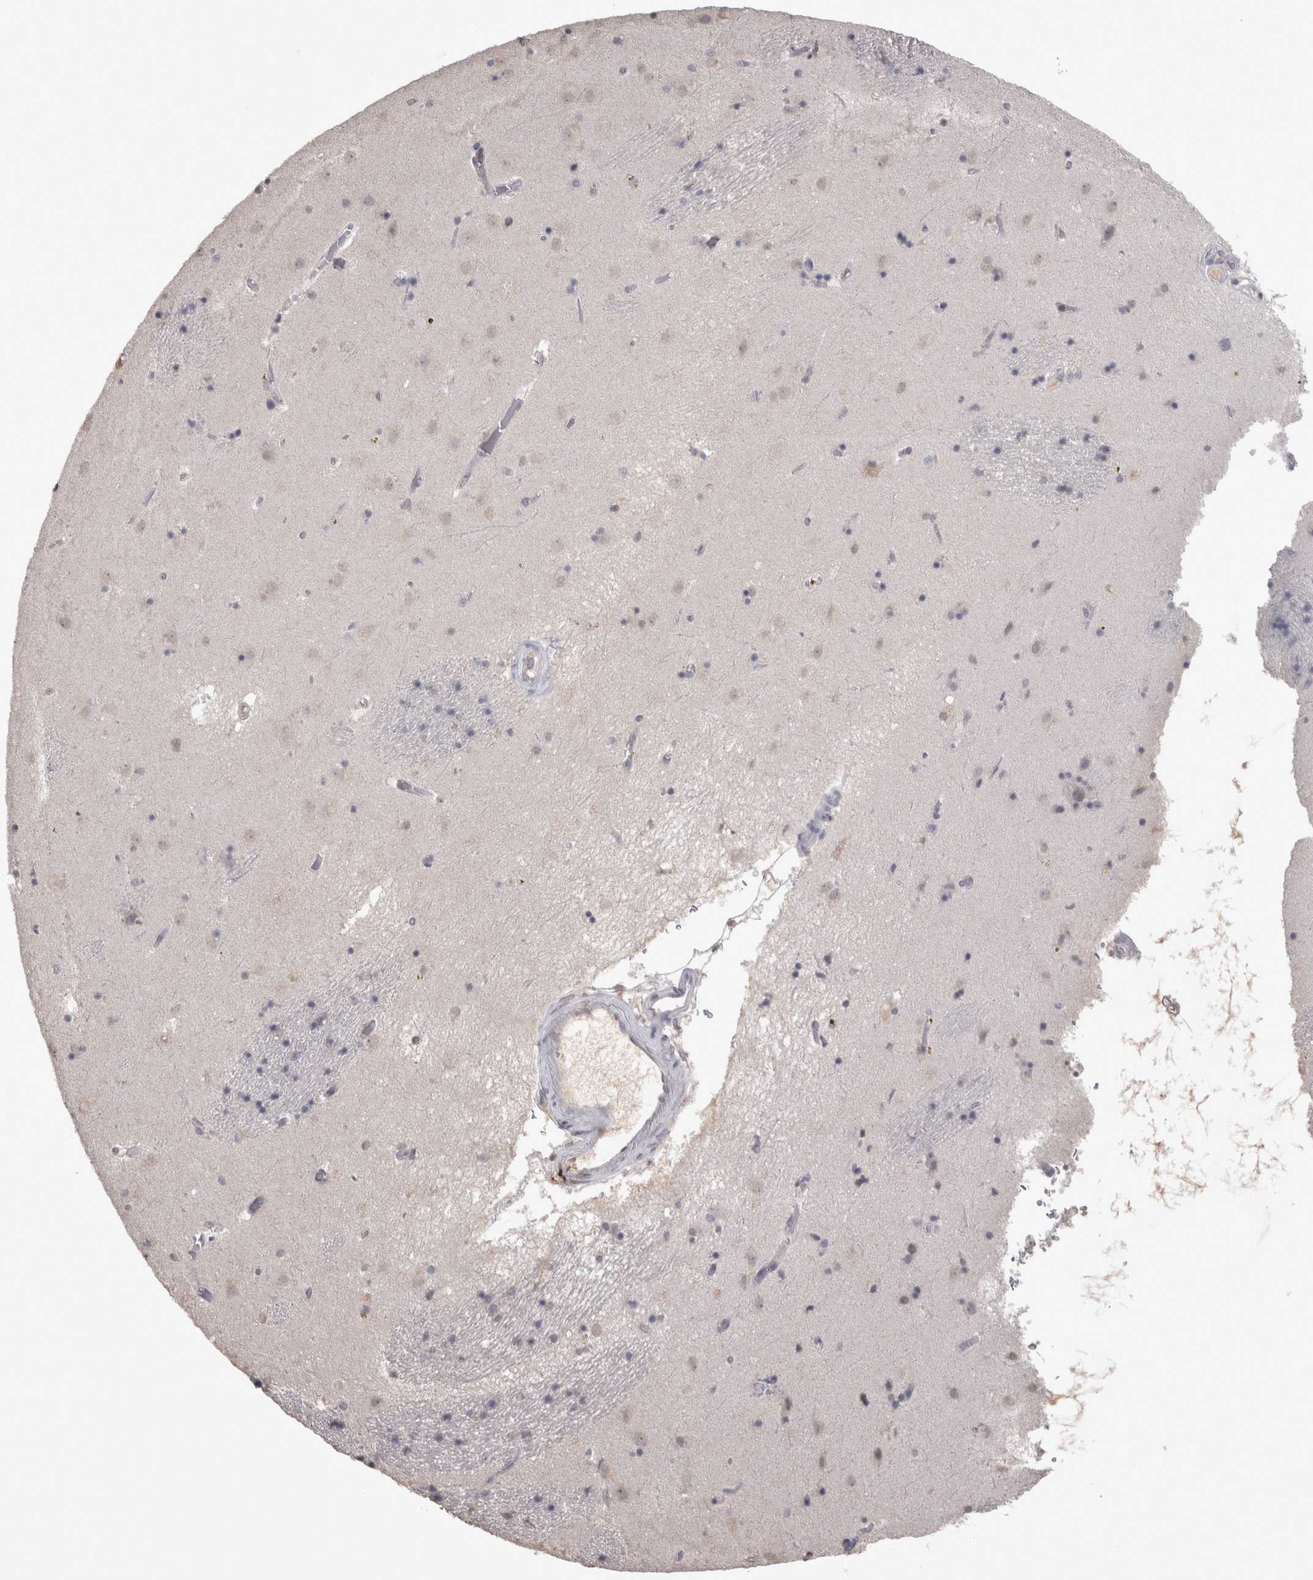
{"staining": {"intensity": "negative", "quantity": "none", "location": "none"}, "tissue": "caudate", "cell_type": "Glial cells", "image_type": "normal", "snomed": [{"axis": "morphology", "description": "Normal tissue, NOS"}, {"axis": "topography", "description": "Lateral ventricle wall"}], "caption": "Glial cells show no significant protein expression in benign caudate. Brightfield microscopy of immunohistochemistry (IHC) stained with DAB (brown) and hematoxylin (blue), captured at high magnification.", "gene": "LAX1", "patient": {"sex": "male", "age": 70}}